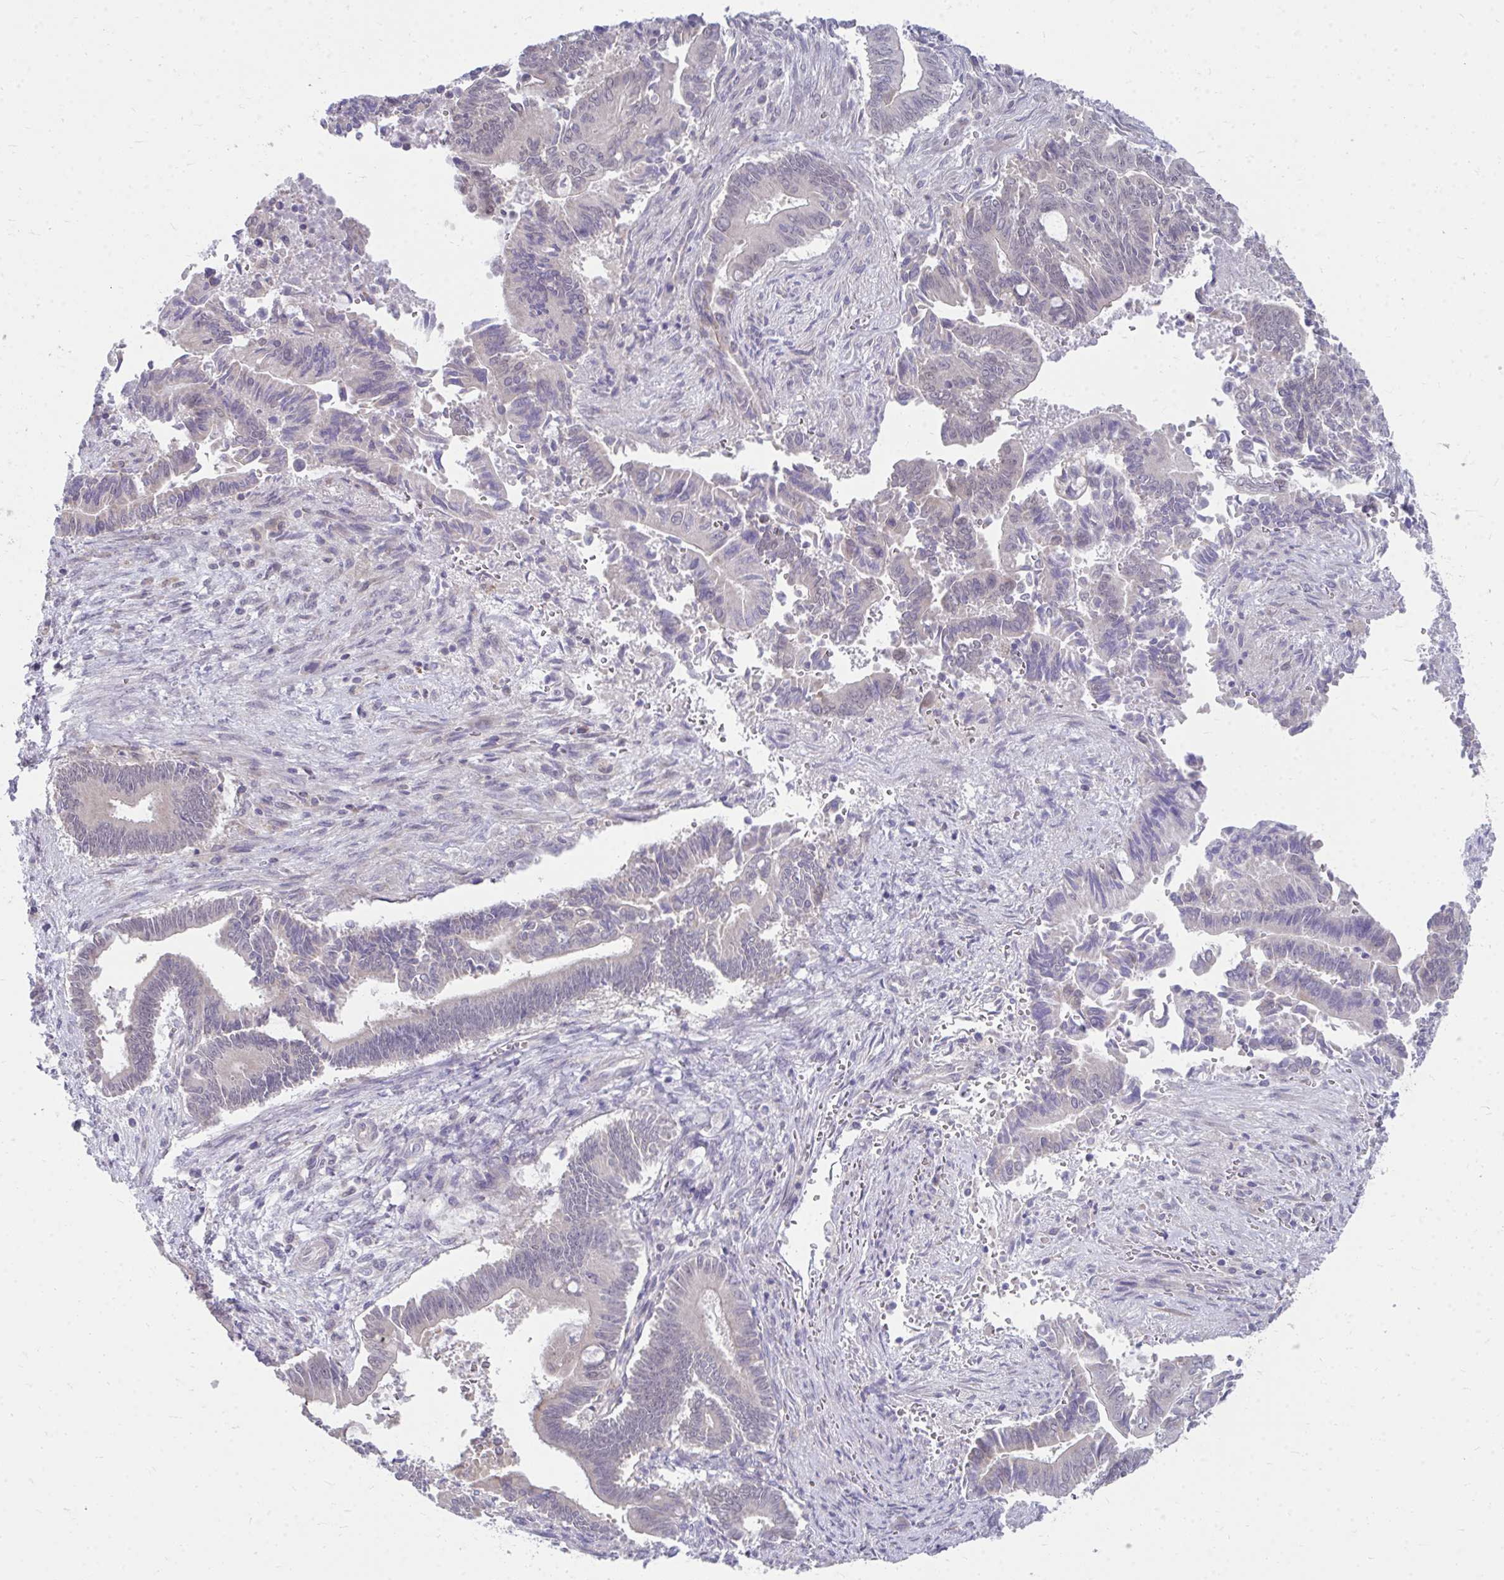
{"staining": {"intensity": "negative", "quantity": "none", "location": "none"}, "tissue": "pancreatic cancer", "cell_type": "Tumor cells", "image_type": "cancer", "snomed": [{"axis": "morphology", "description": "Adenocarcinoma, NOS"}, {"axis": "topography", "description": "Pancreas"}], "caption": "Immunohistochemical staining of human pancreatic adenocarcinoma reveals no significant staining in tumor cells. (Brightfield microscopy of DAB (3,3'-diaminobenzidine) IHC at high magnification).", "gene": "MROH8", "patient": {"sex": "male", "age": 68}}